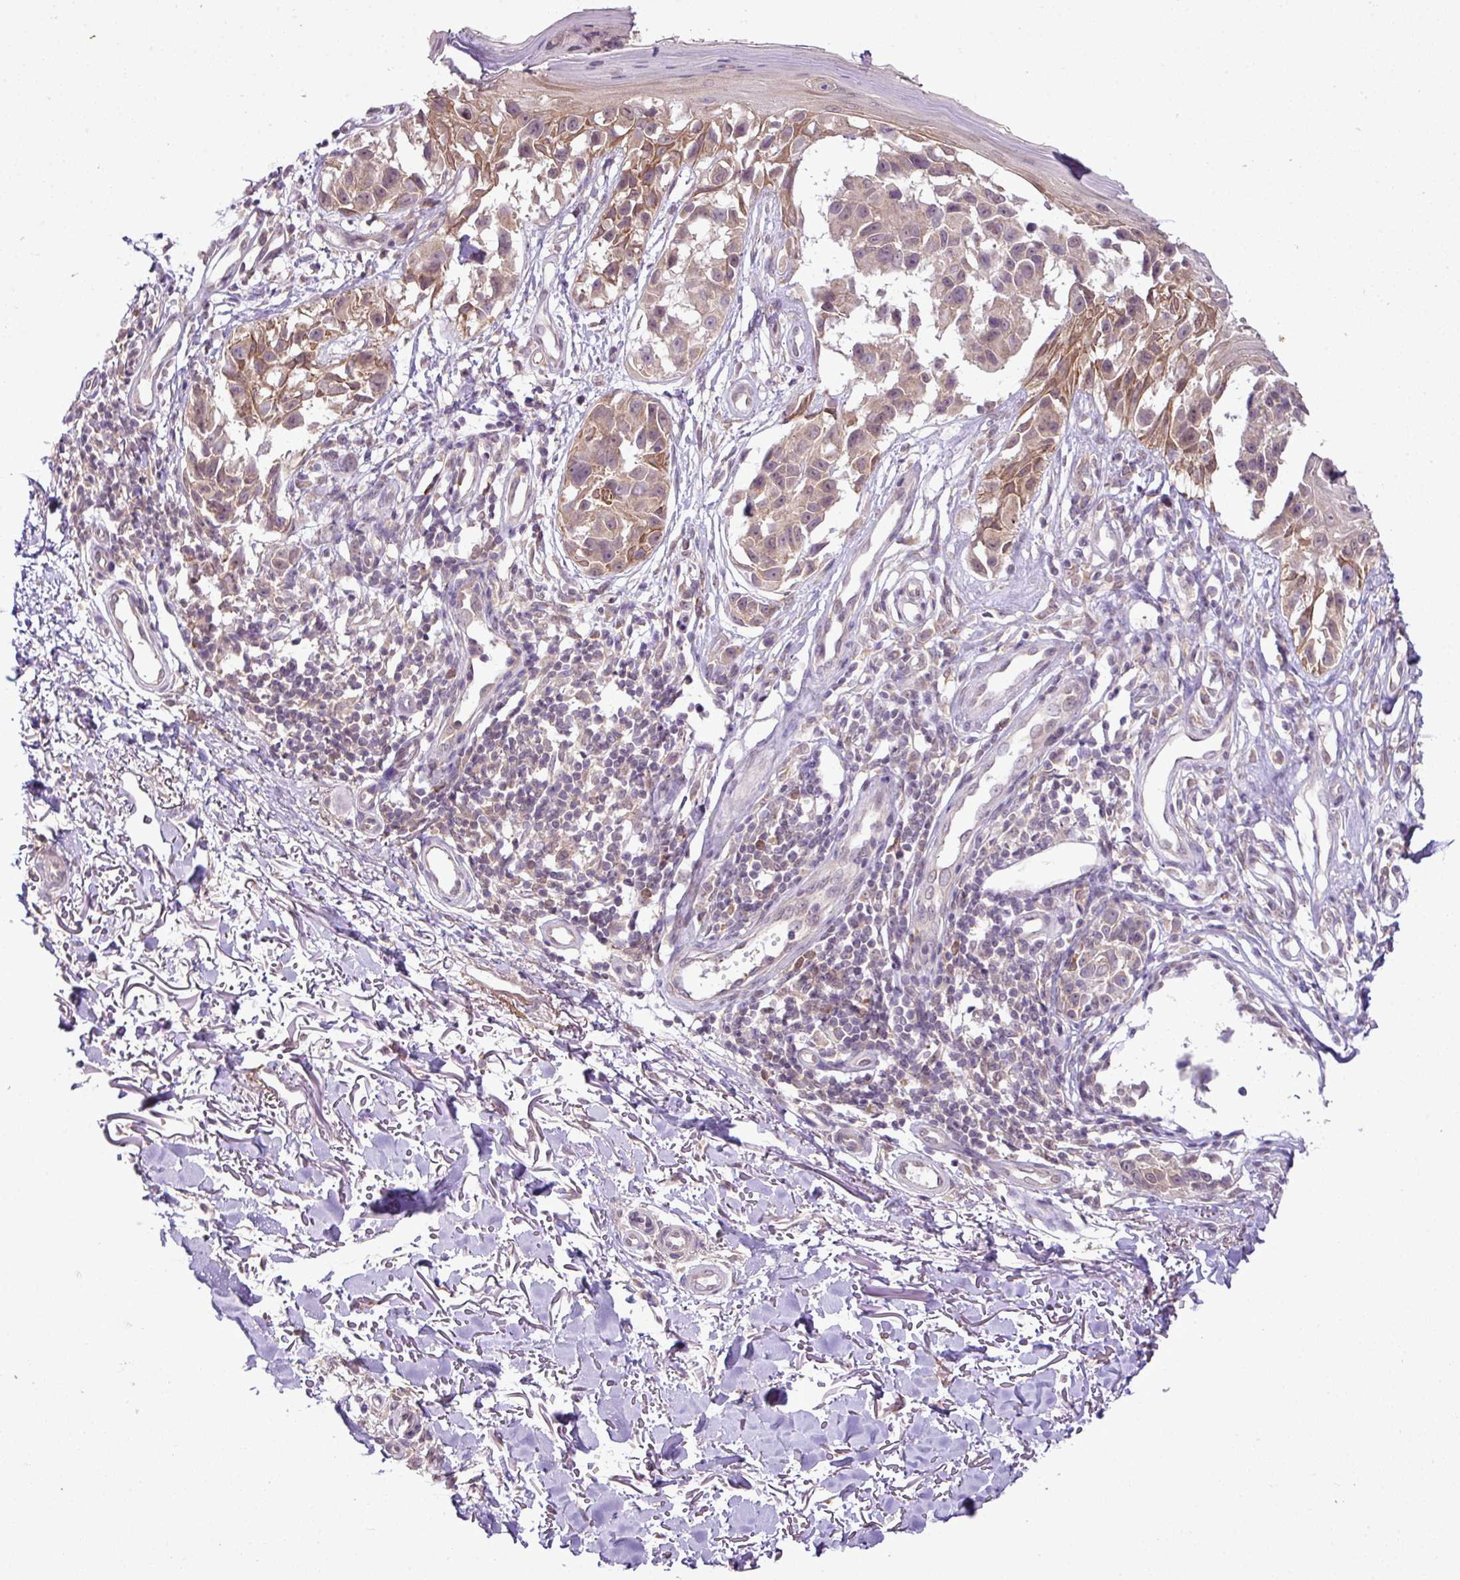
{"staining": {"intensity": "weak", "quantity": ">75%", "location": "cytoplasmic/membranous"}, "tissue": "melanoma", "cell_type": "Tumor cells", "image_type": "cancer", "snomed": [{"axis": "morphology", "description": "Malignant melanoma, NOS"}, {"axis": "topography", "description": "Skin"}], "caption": "Melanoma tissue exhibits weak cytoplasmic/membranous expression in approximately >75% of tumor cells", "gene": "DNAAF4", "patient": {"sex": "male", "age": 73}}